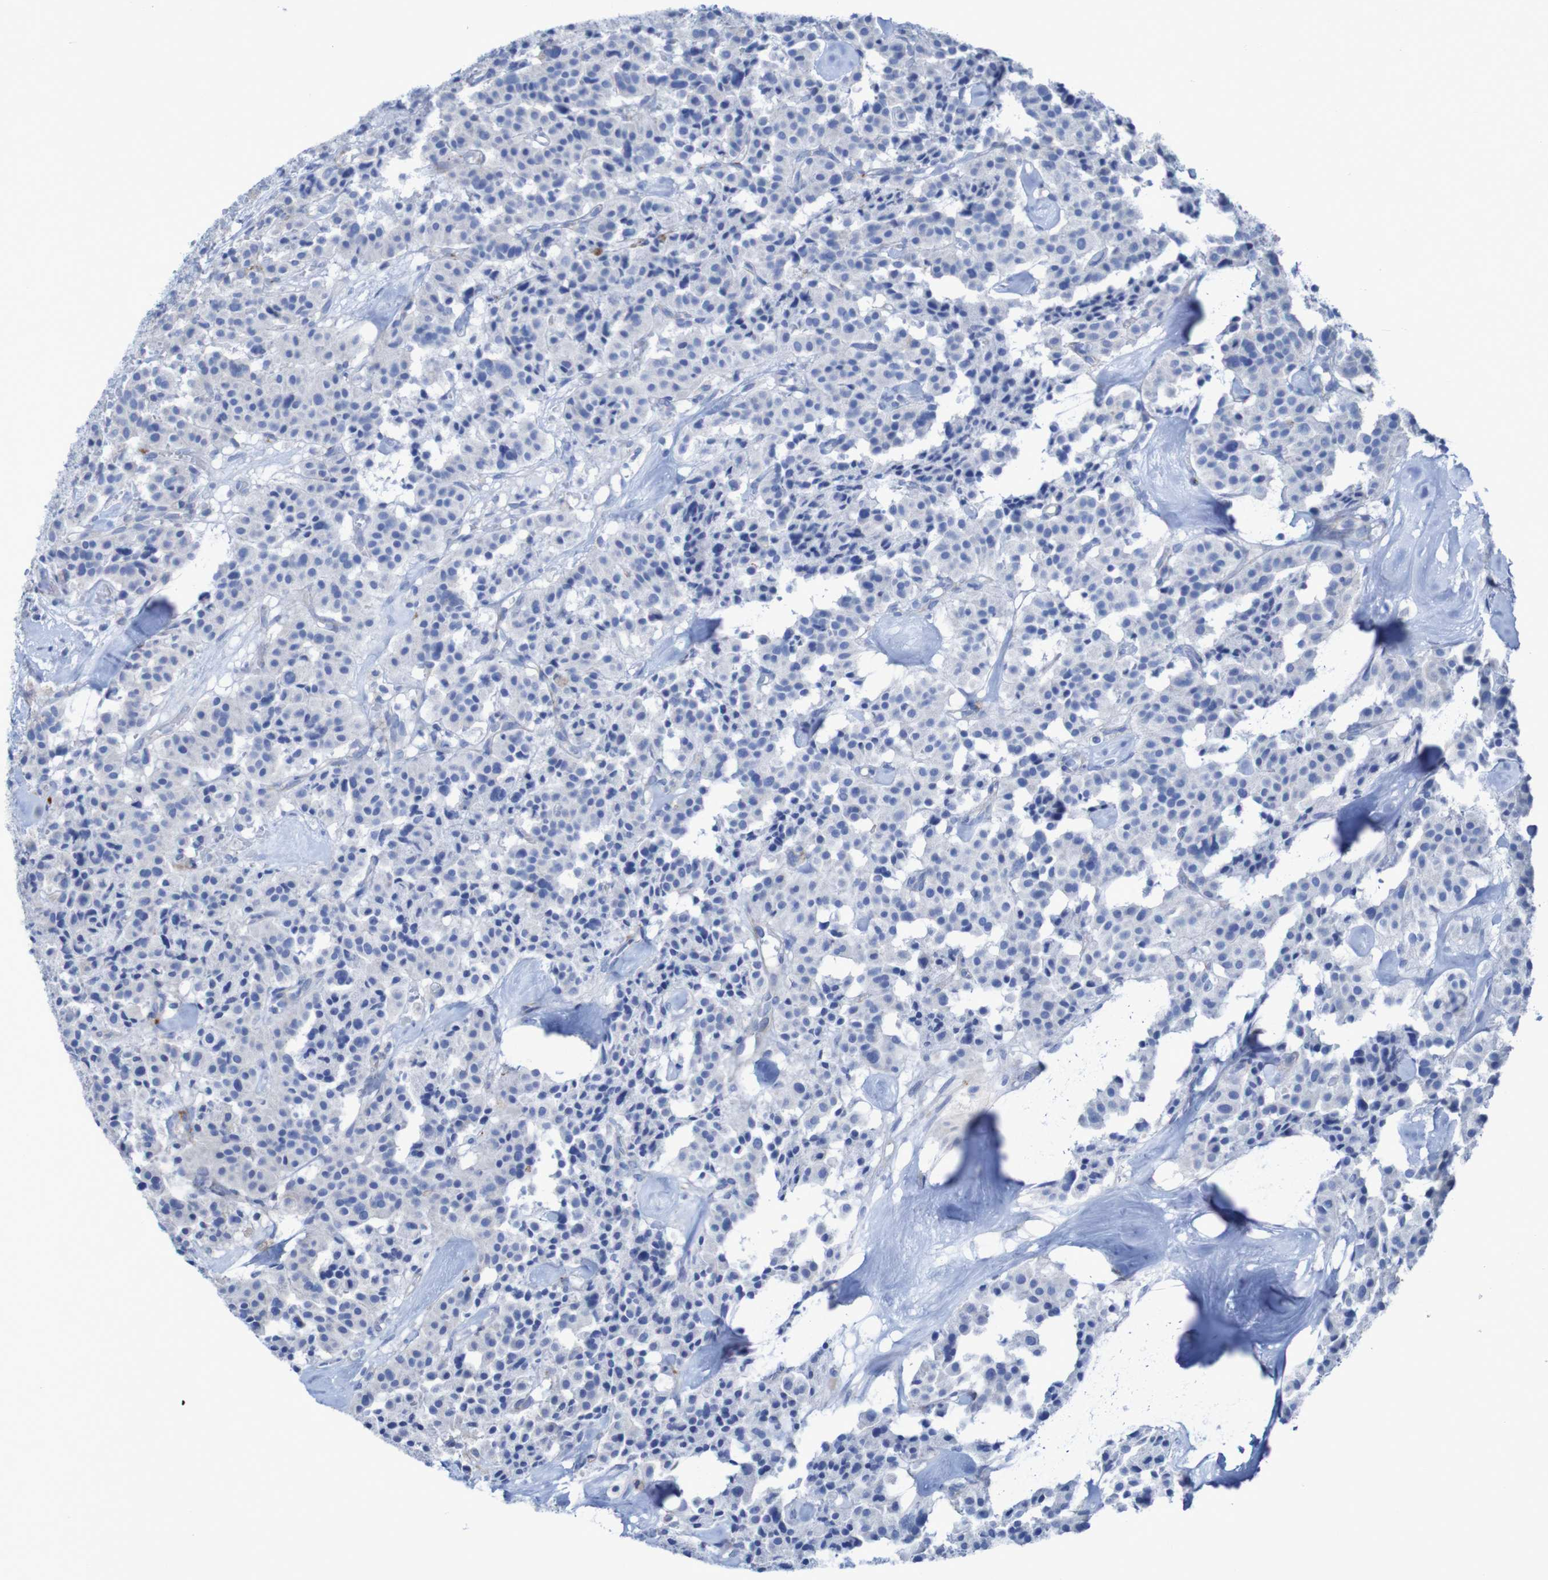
{"staining": {"intensity": "negative", "quantity": "none", "location": "none"}, "tissue": "carcinoid", "cell_type": "Tumor cells", "image_type": "cancer", "snomed": [{"axis": "morphology", "description": "Carcinoid, malignant, NOS"}, {"axis": "topography", "description": "Lung"}], "caption": "Immunohistochemistry (IHC) photomicrograph of carcinoid stained for a protein (brown), which reveals no positivity in tumor cells.", "gene": "RNF182", "patient": {"sex": "male", "age": 30}}